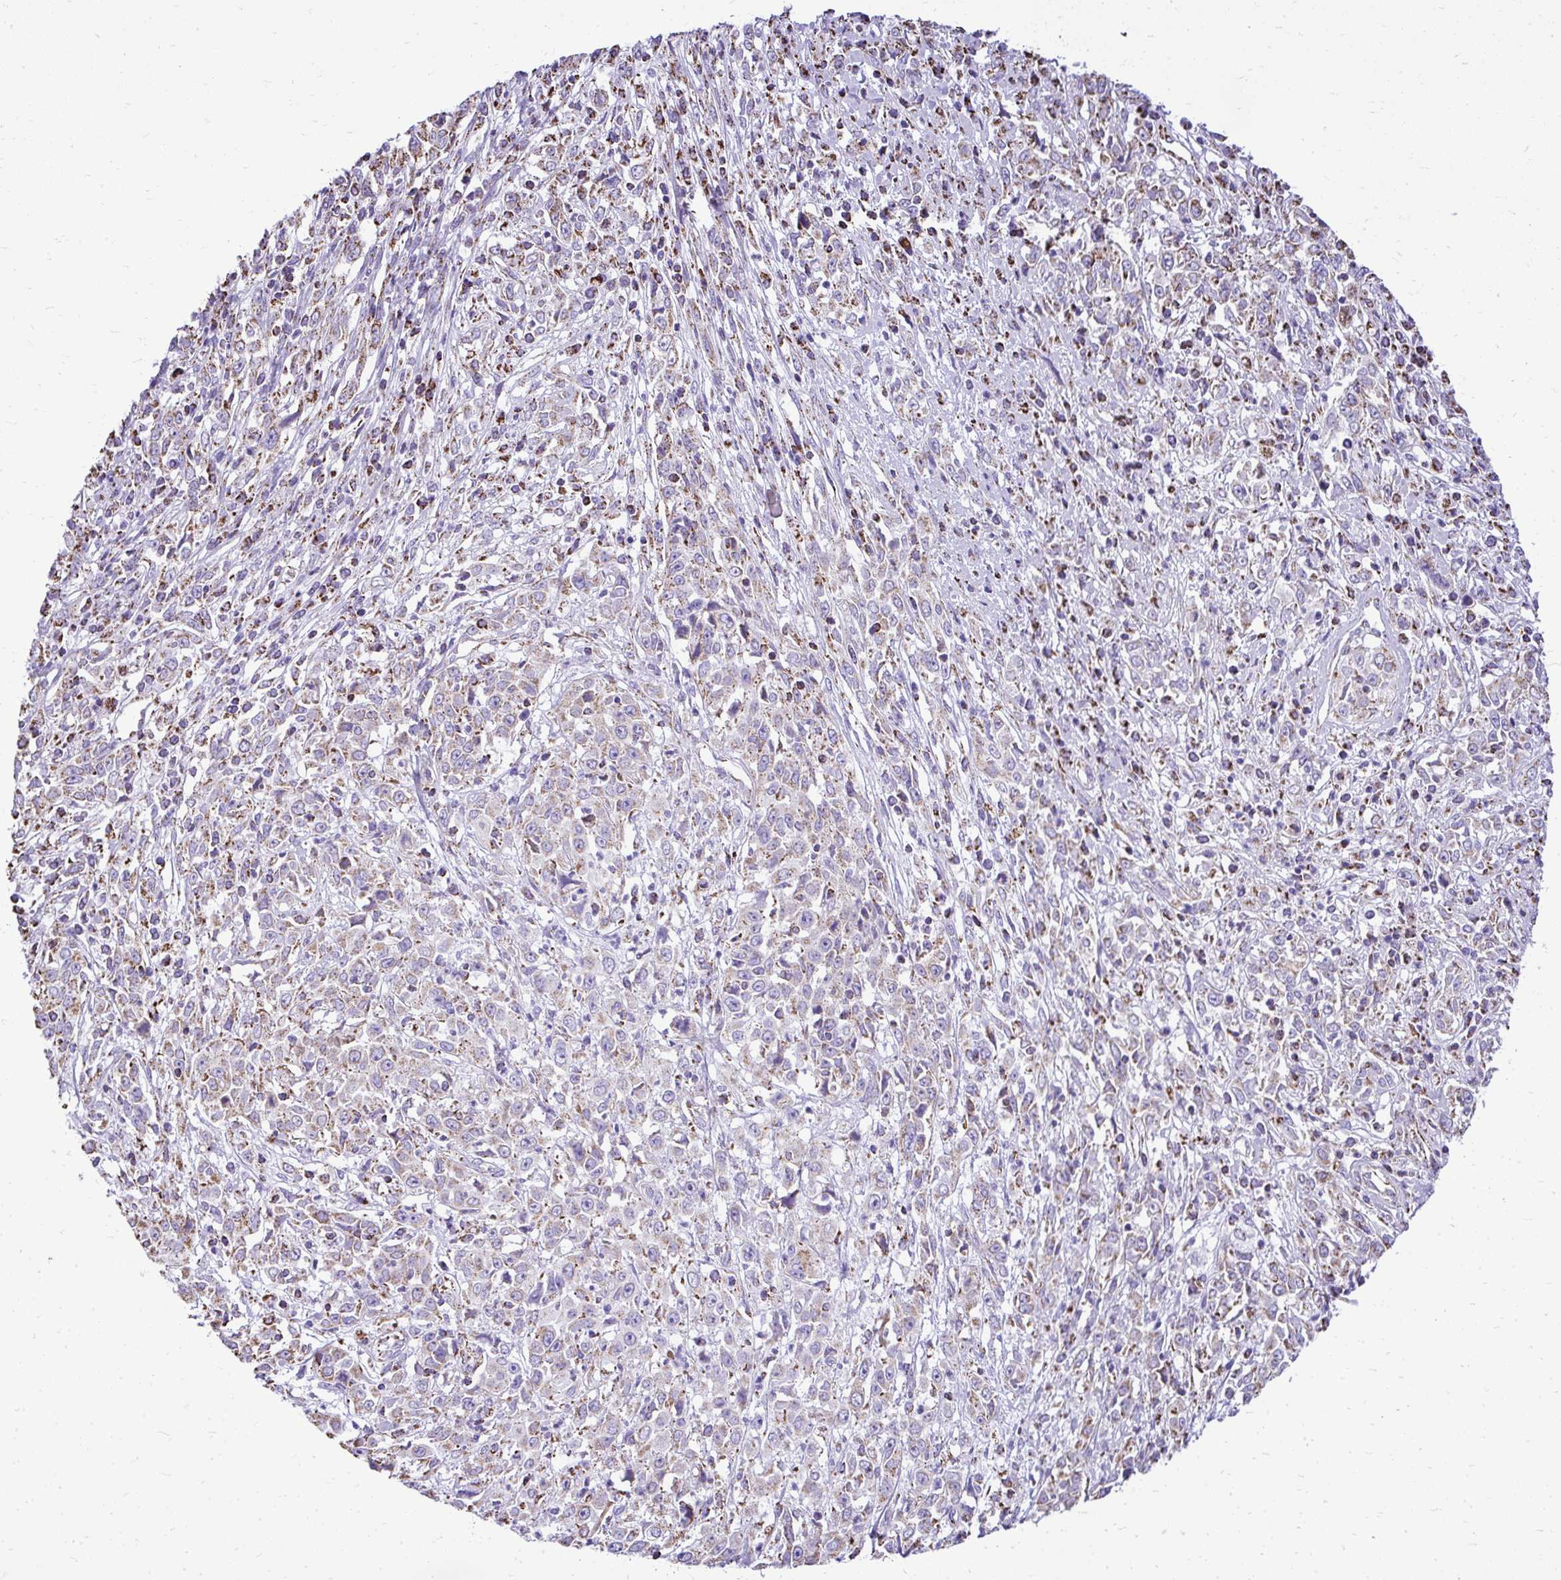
{"staining": {"intensity": "weak", "quantity": ">75%", "location": "cytoplasmic/membranous"}, "tissue": "cervical cancer", "cell_type": "Tumor cells", "image_type": "cancer", "snomed": [{"axis": "morphology", "description": "Adenocarcinoma, NOS"}, {"axis": "topography", "description": "Cervix"}], "caption": "Protein staining exhibits weak cytoplasmic/membranous expression in about >75% of tumor cells in adenocarcinoma (cervical).", "gene": "MPZL2", "patient": {"sex": "female", "age": 40}}